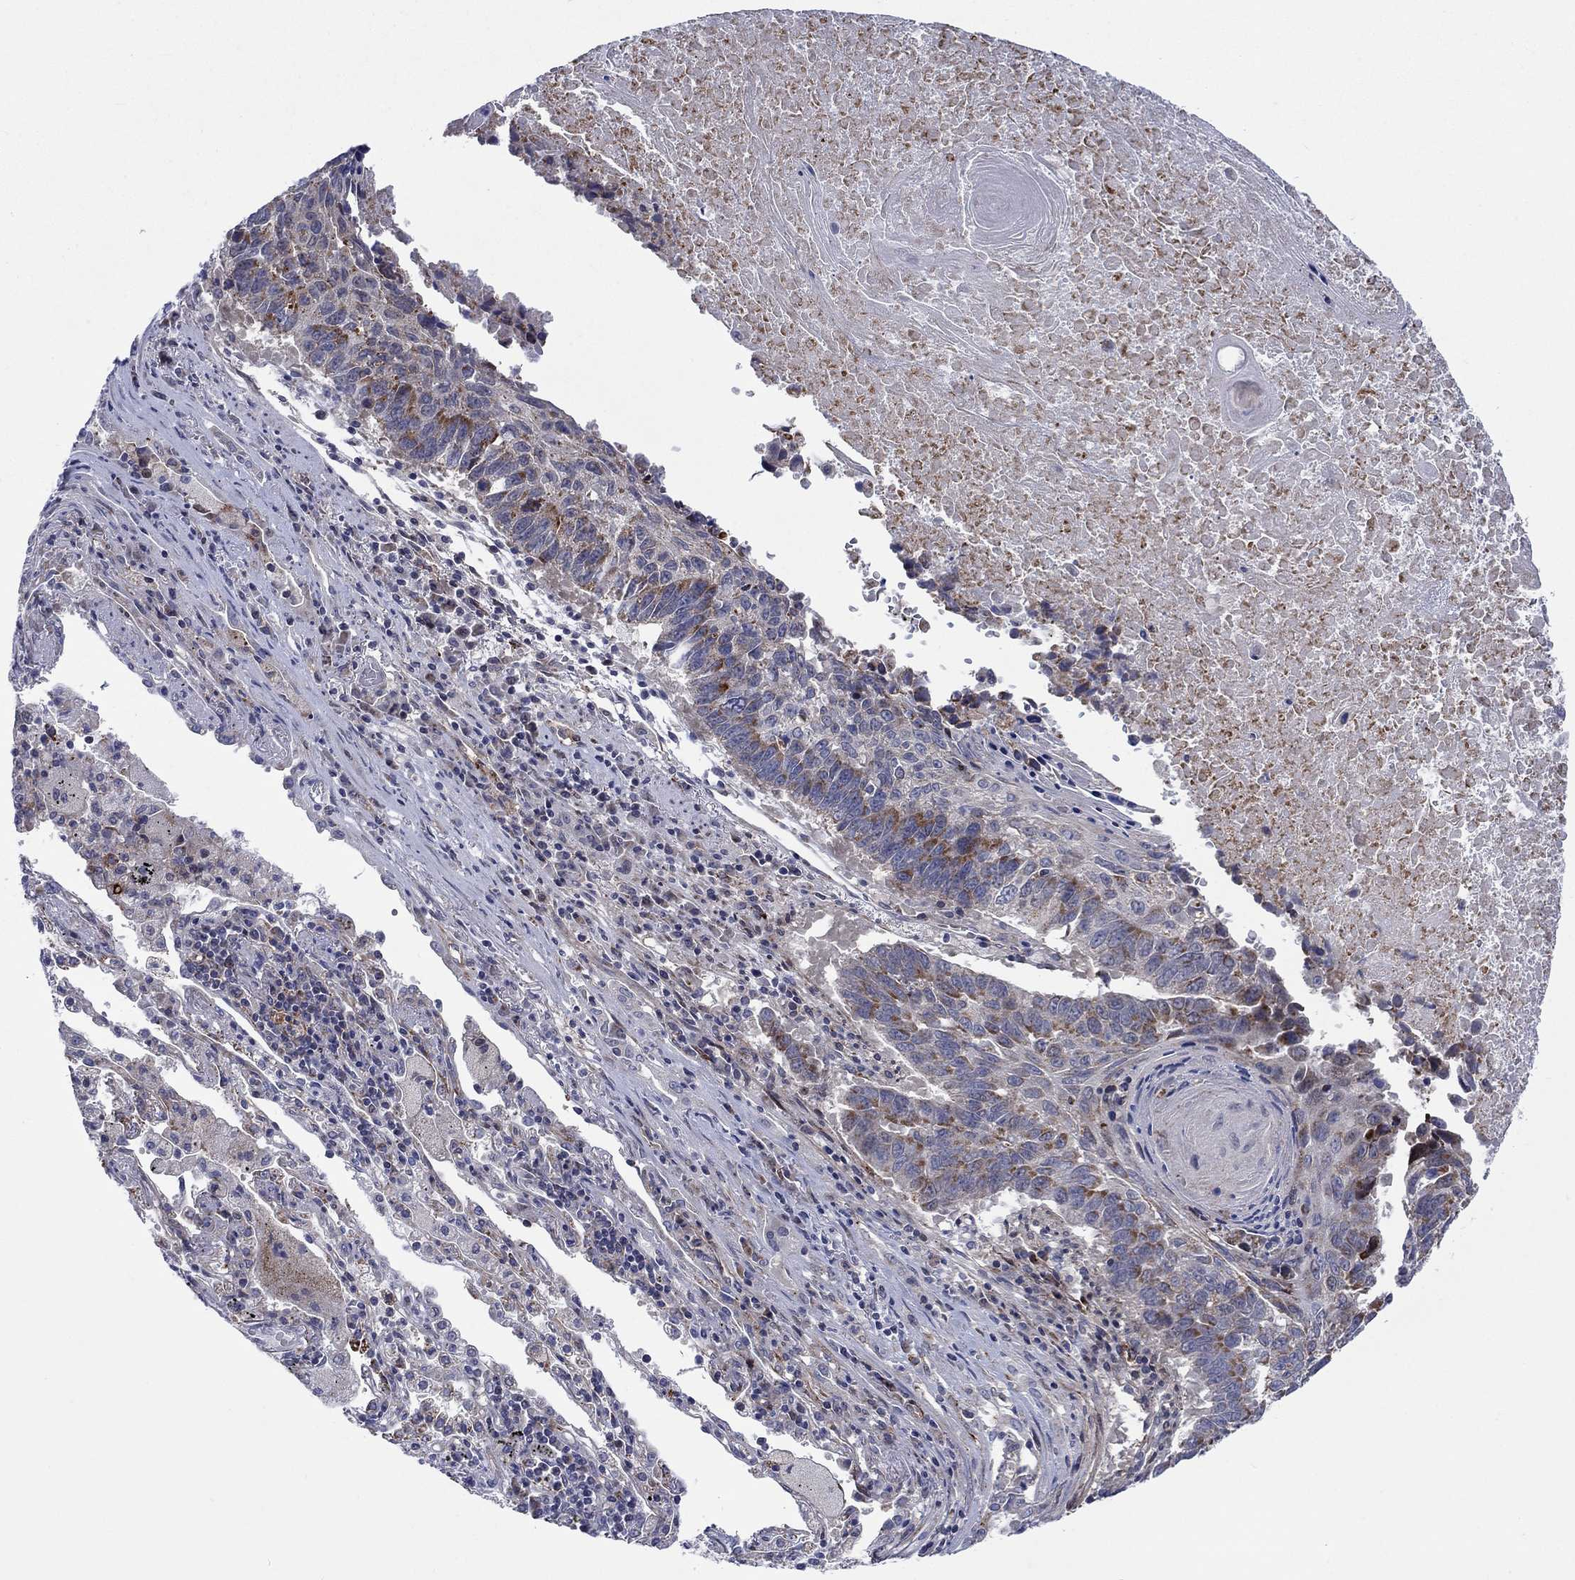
{"staining": {"intensity": "strong", "quantity": "<25%", "location": "cytoplasmic/membranous"}, "tissue": "lung cancer", "cell_type": "Tumor cells", "image_type": "cancer", "snomed": [{"axis": "morphology", "description": "Squamous cell carcinoma, NOS"}, {"axis": "topography", "description": "Lung"}], "caption": "The photomicrograph exhibits a brown stain indicating the presence of a protein in the cytoplasmic/membranous of tumor cells in lung cancer.", "gene": "SLC35F2", "patient": {"sex": "male", "age": 73}}